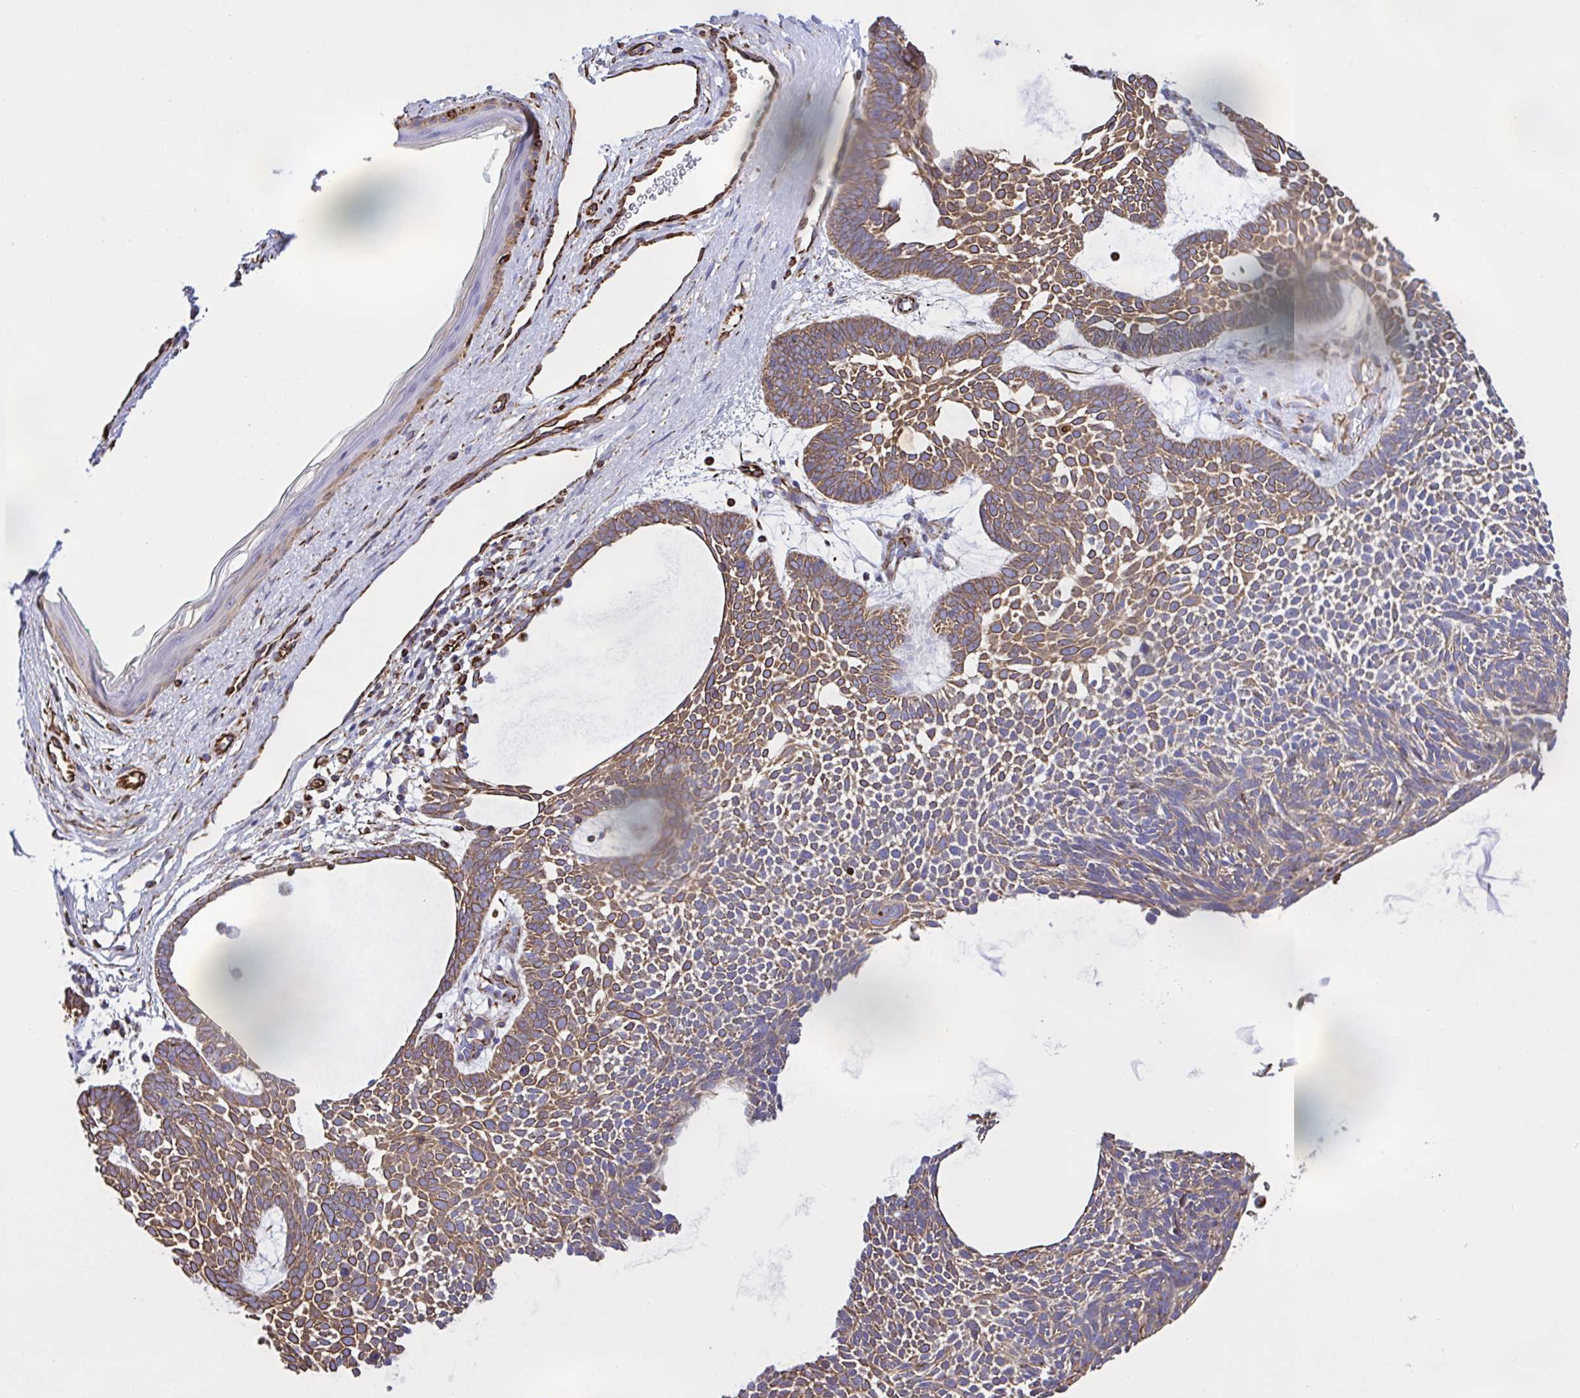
{"staining": {"intensity": "moderate", "quantity": ">75%", "location": "cytoplasmic/membranous"}, "tissue": "skin cancer", "cell_type": "Tumor cells", "image_type": "cancer", "snomed": [{"axis": "morphology", "description": "Basal cell carcinoma"}, {"axis": "topography", "description": "Skin"}, {"axis": "topography", "description": "Skin of face"}], "caption": "Protein expression by IHC reveals moderate cytoplasmic/membranous positivity in about >75% of tumor cells in skin cancer (basal cell carcinoma).", "gene": "SMAD5", "patient": {"sex": "male", "age": 83}}